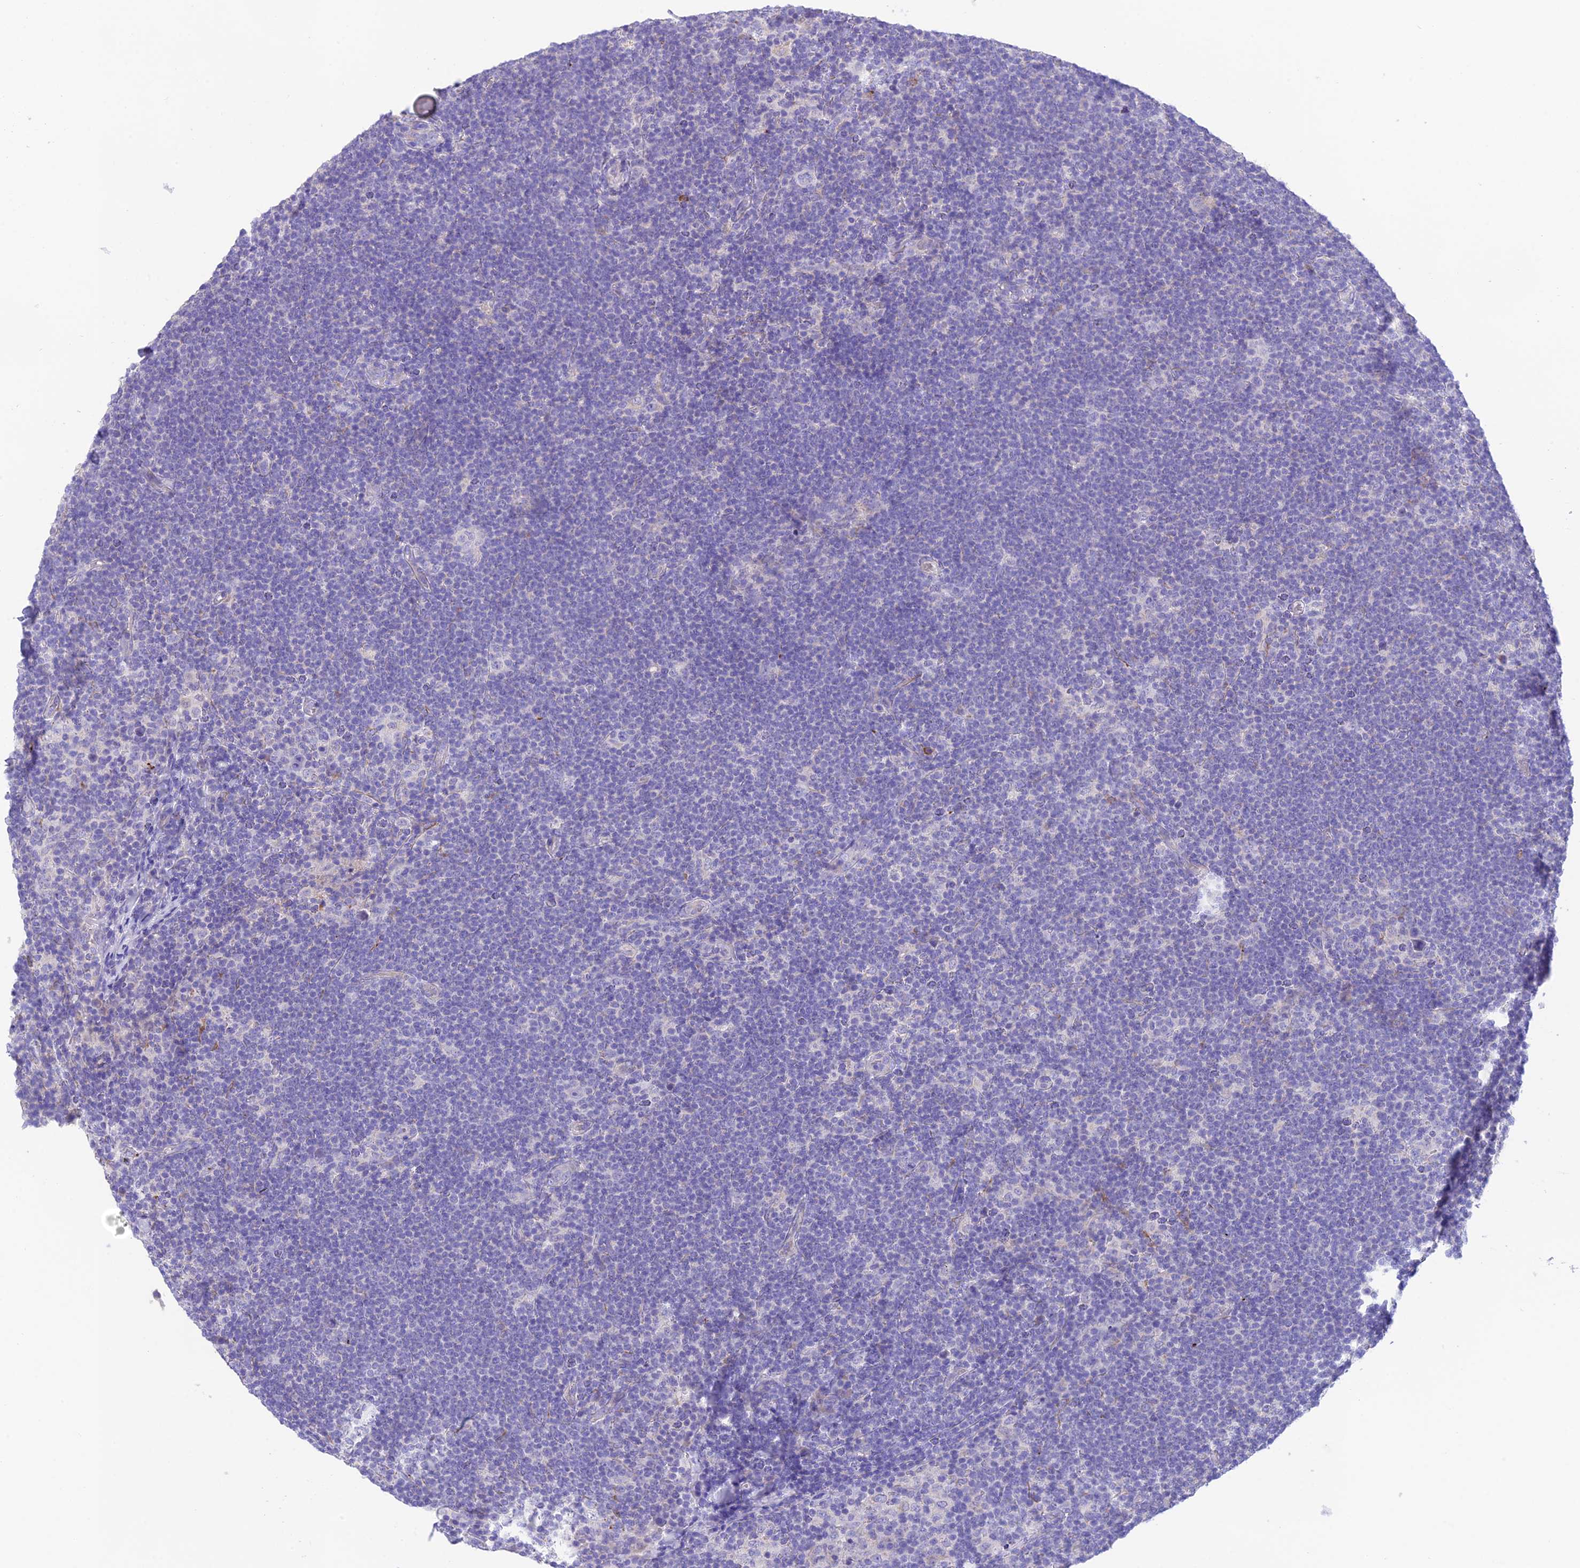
{"staining": {"intensity": "negative", "quantity": "none", "location": "none"}, "tissue": "lymphoma", "cell_type": "Tumor cells", "image_type": "cancer", "snomed": [{"axis": "morphology", "description": "Hodgkin's disease, NOS"}, {"axis": "topography", "description": "Lymph node"}], "caption": "There is no significant positivity in tumor cells of lymphoma. The staining is performed using DAB (3,3'-diaminobenzidine) brown chromogen with nuclei counter-stained in using hematoxylin.", "gene": "HSD17B2", "patient": {"sex": "female", "age": 57}}